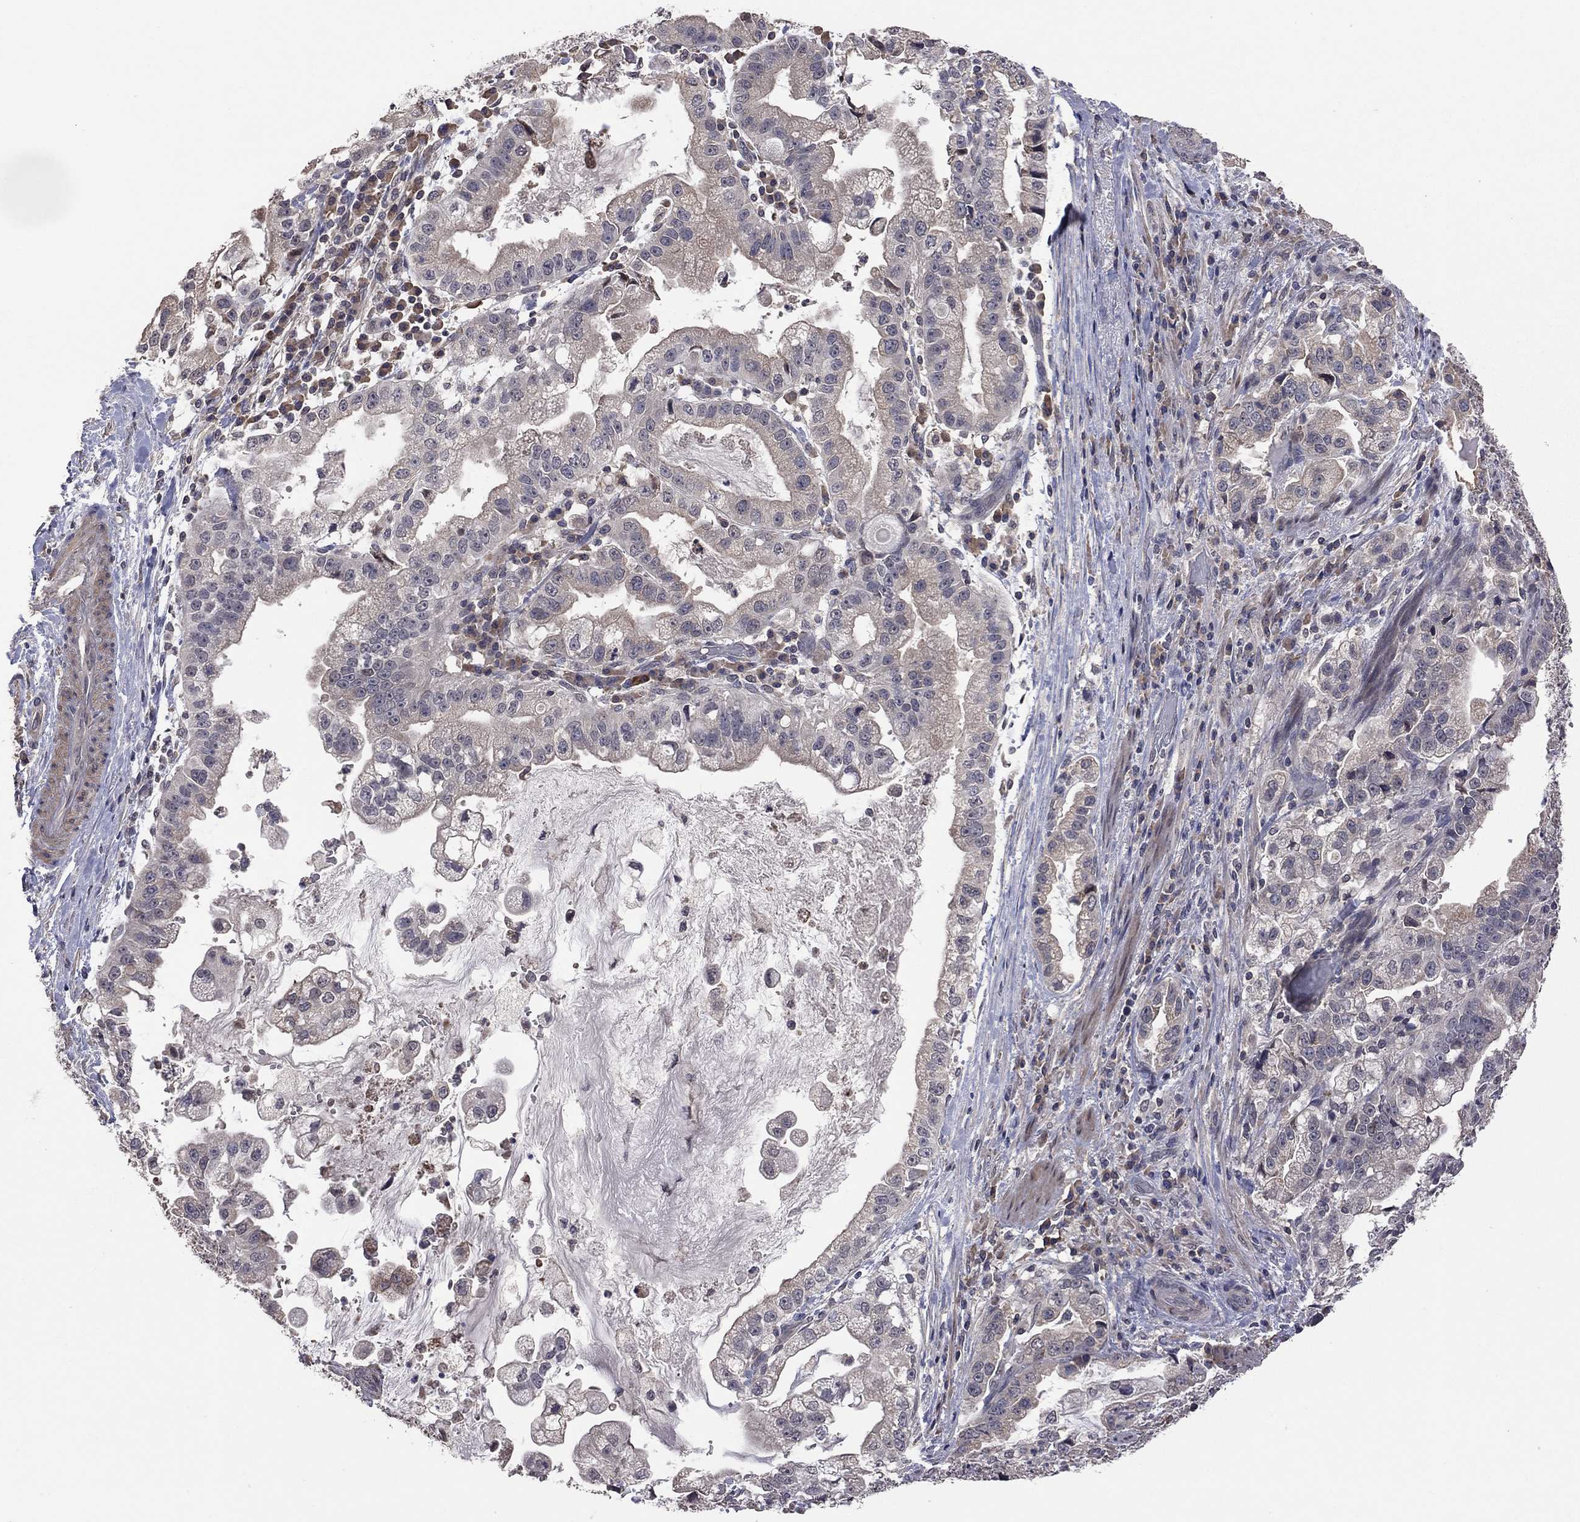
{"staining": {"intensity": "moderate", "quantity": "<25%", "location": "cytoplasmic/membranous"}, "tissue": "stomach cancer", "cell_type": "Tumor cells", "image_type": "cancer", "snomed": [{"axis": "morphology", "description": "Adenocarcinoma, NOS"}, {"axis": "topography", "description": "Stomach"}], "caption": "Stomach adenocarcinoma was stained to show a protein in brown. There is low levels of moderate cytoplasmic/membranous expression in about <25% of tumor cells.", "gene": "TSNARE1", "patient": {"sex": "male", "age": 59}}